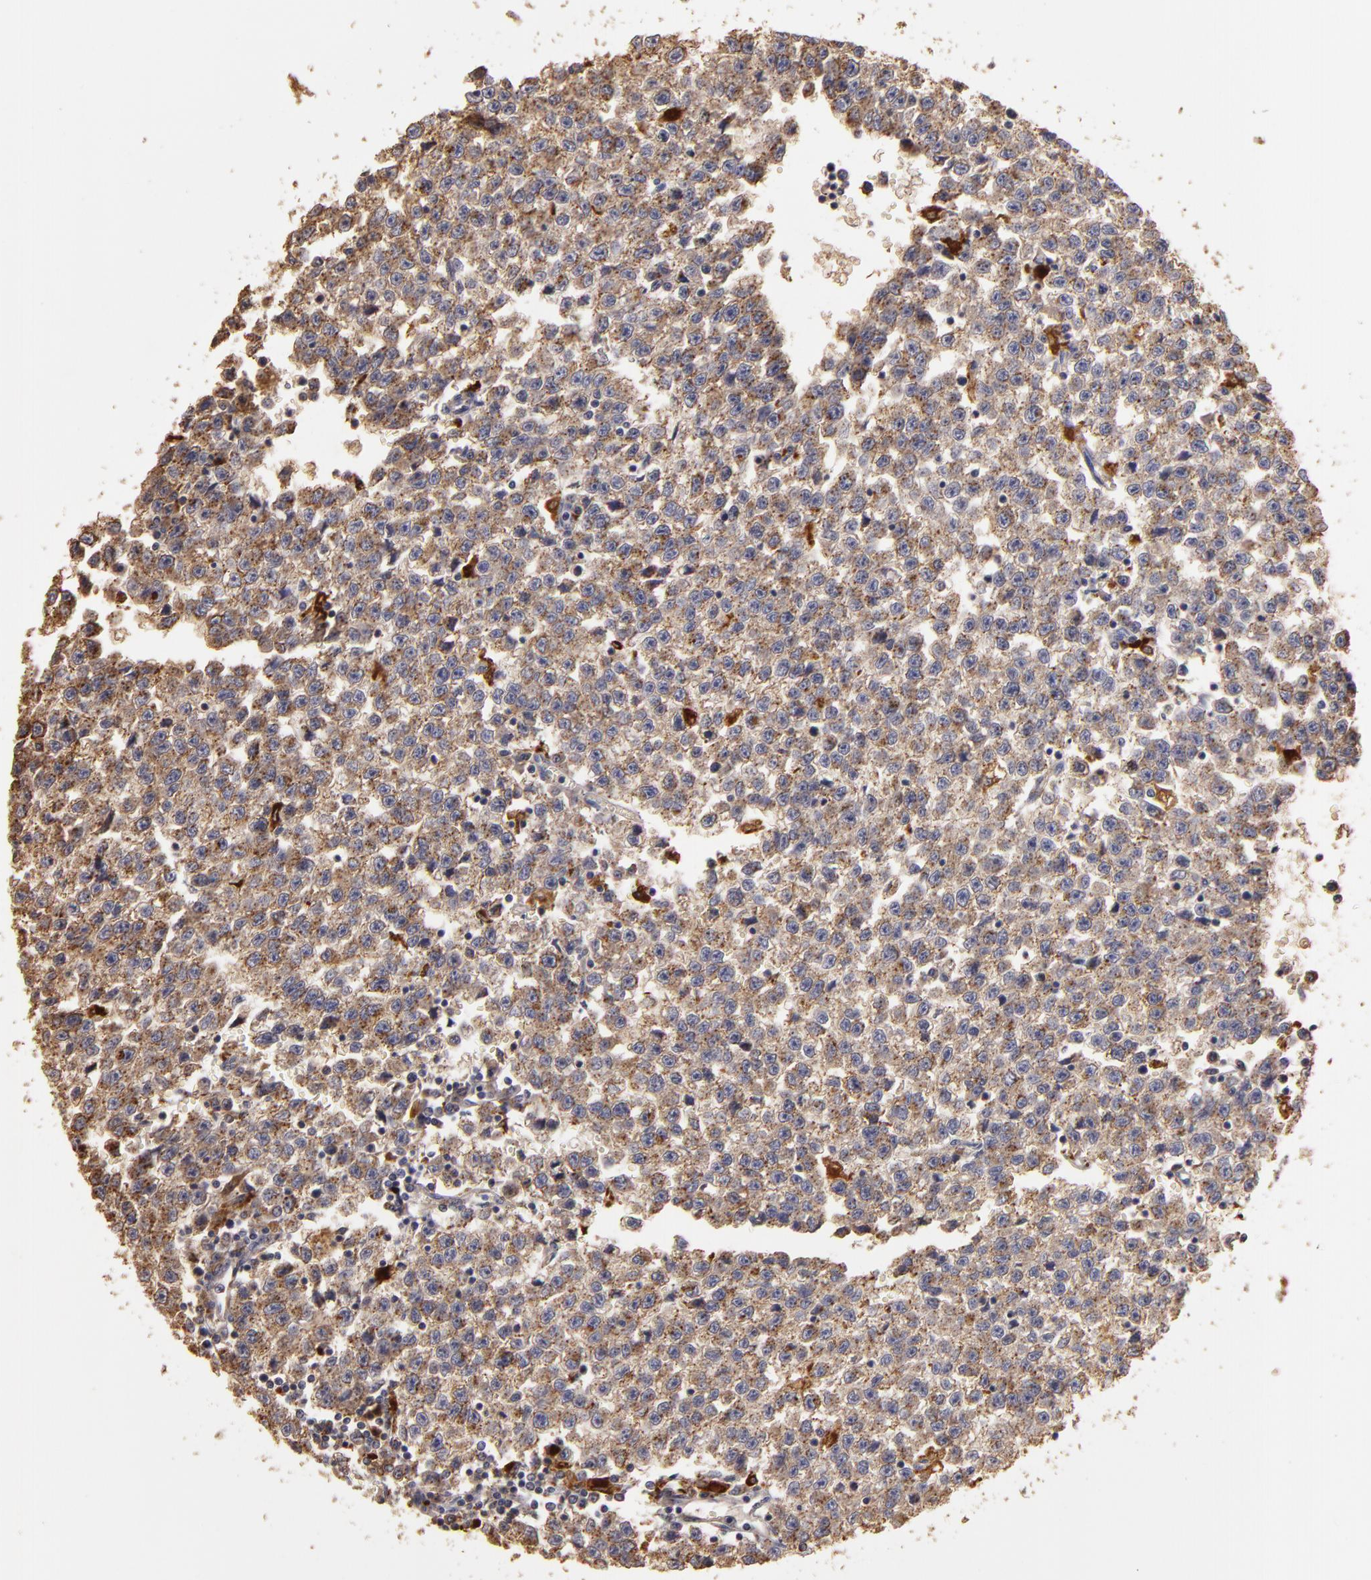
{"staining": {"intensity": "moderate", "quantity": "25%-75%", "location": "cytoplasmic/membranous"}, "tissue": "testis cancer", "cell_type": "Tumor cells", "image_type": "cancer", "snomed": [{"axis": "morphology", "description": "Seminoma, NOS"}, {"axis": "topography", "description": "Testis"}], "caption": "Protein expression analysis of human testis cancer reveals moderate cytoplasmic/membranous staining in approximately 25%-75% of tumor cells.", "gene": "TRAF1", "patient": {"sex": "male", "age": 35}}